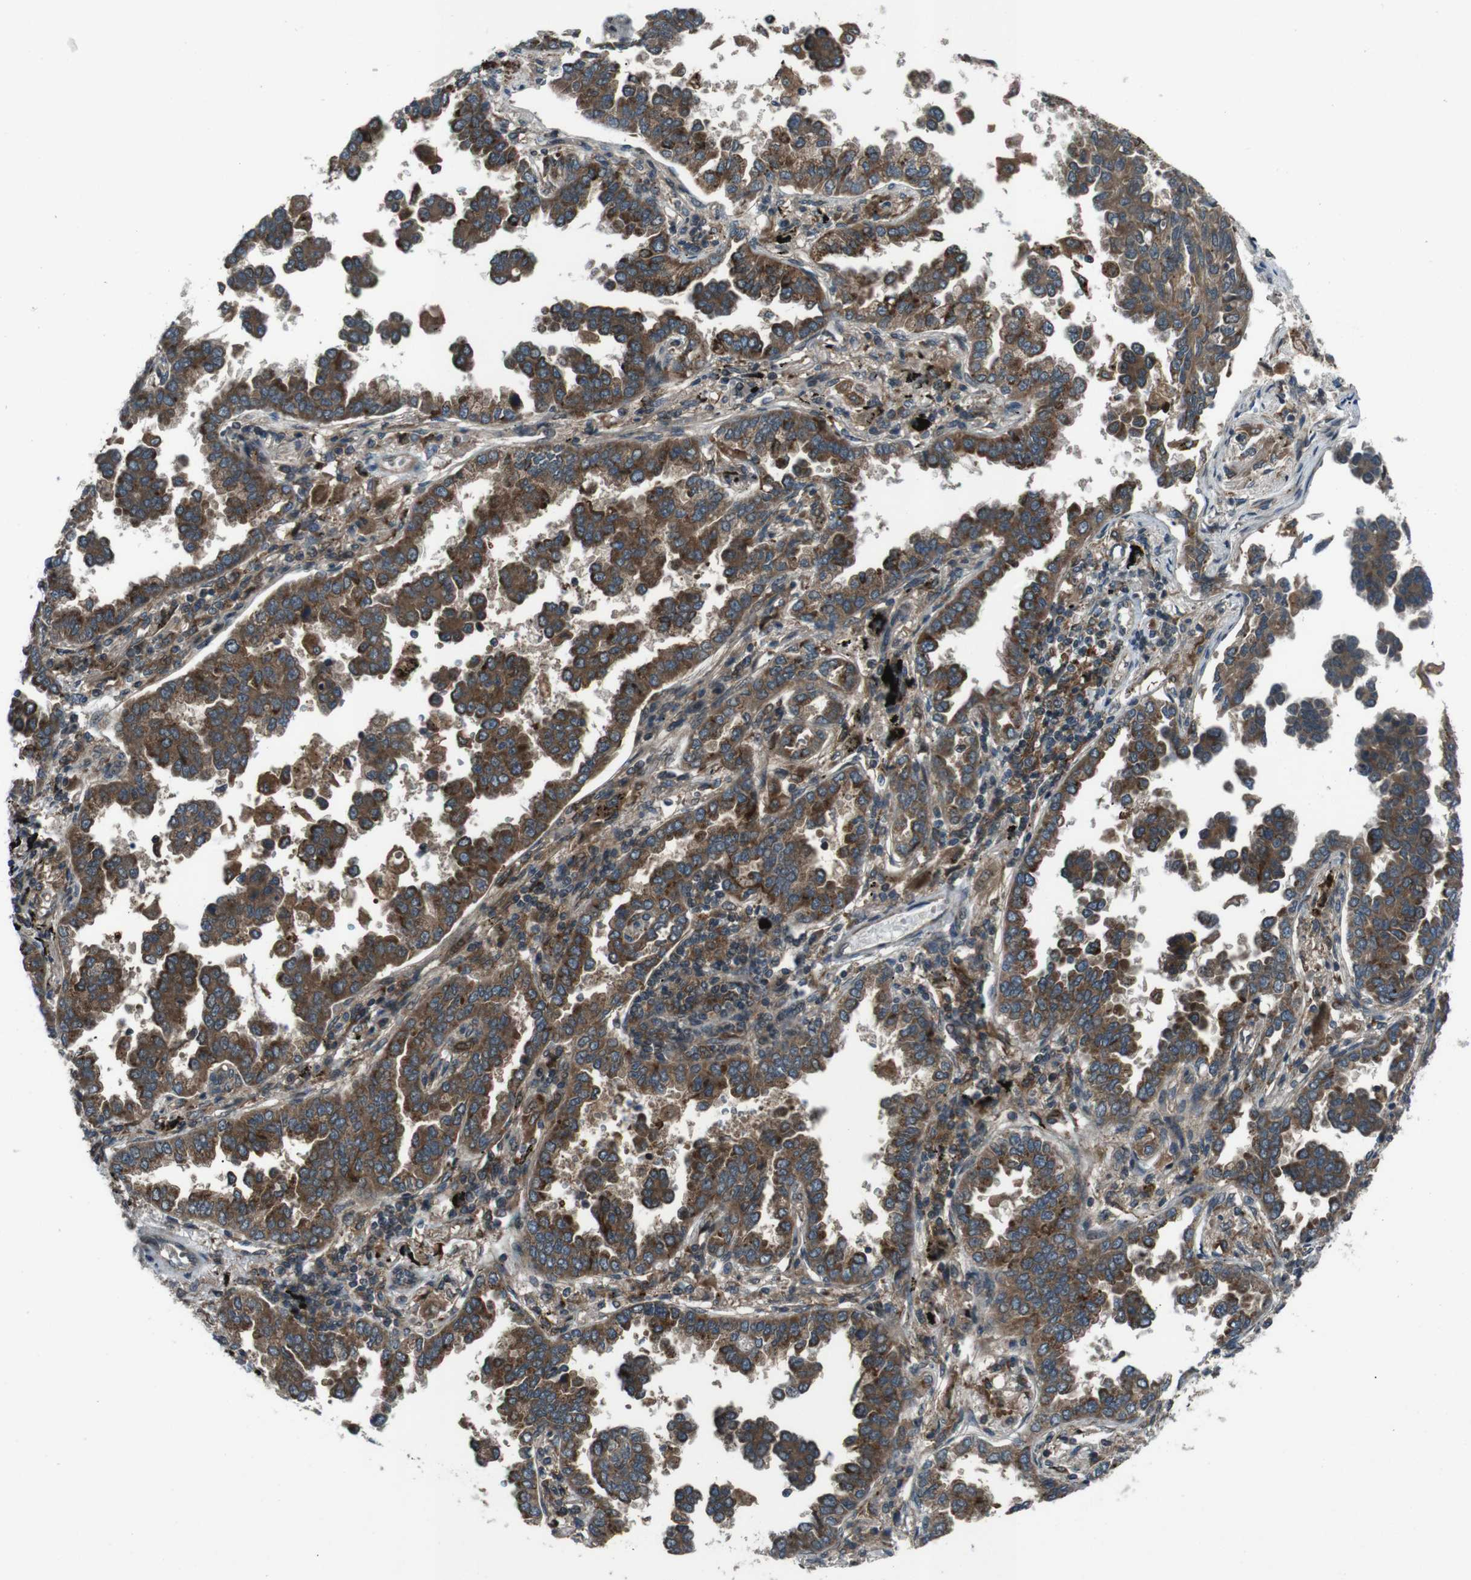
{"staining": {"intensity": "moderate", "quantity": ">75%", "location": "cytoplasmic/membranous"}, "tissue": "lung cancer", "cell_type": "Tumor cells", "image_type": "cancer", "snomed": [{"axis": "morphology", "description": "Normal tissue, NOS"}, {"axis": "morphology", "description": "Adenocarcinoma, NOS"}, {"axis": "topography", "description": "Lung"}], "caption": "Immunohistochemistry of lung cancer shows medium levels of moderate cytoplasmic/membranous expression in approximately >75% of tumor cells.", "gene": "SLC27A4", "patient": {"sex": "male", "age": 59}}